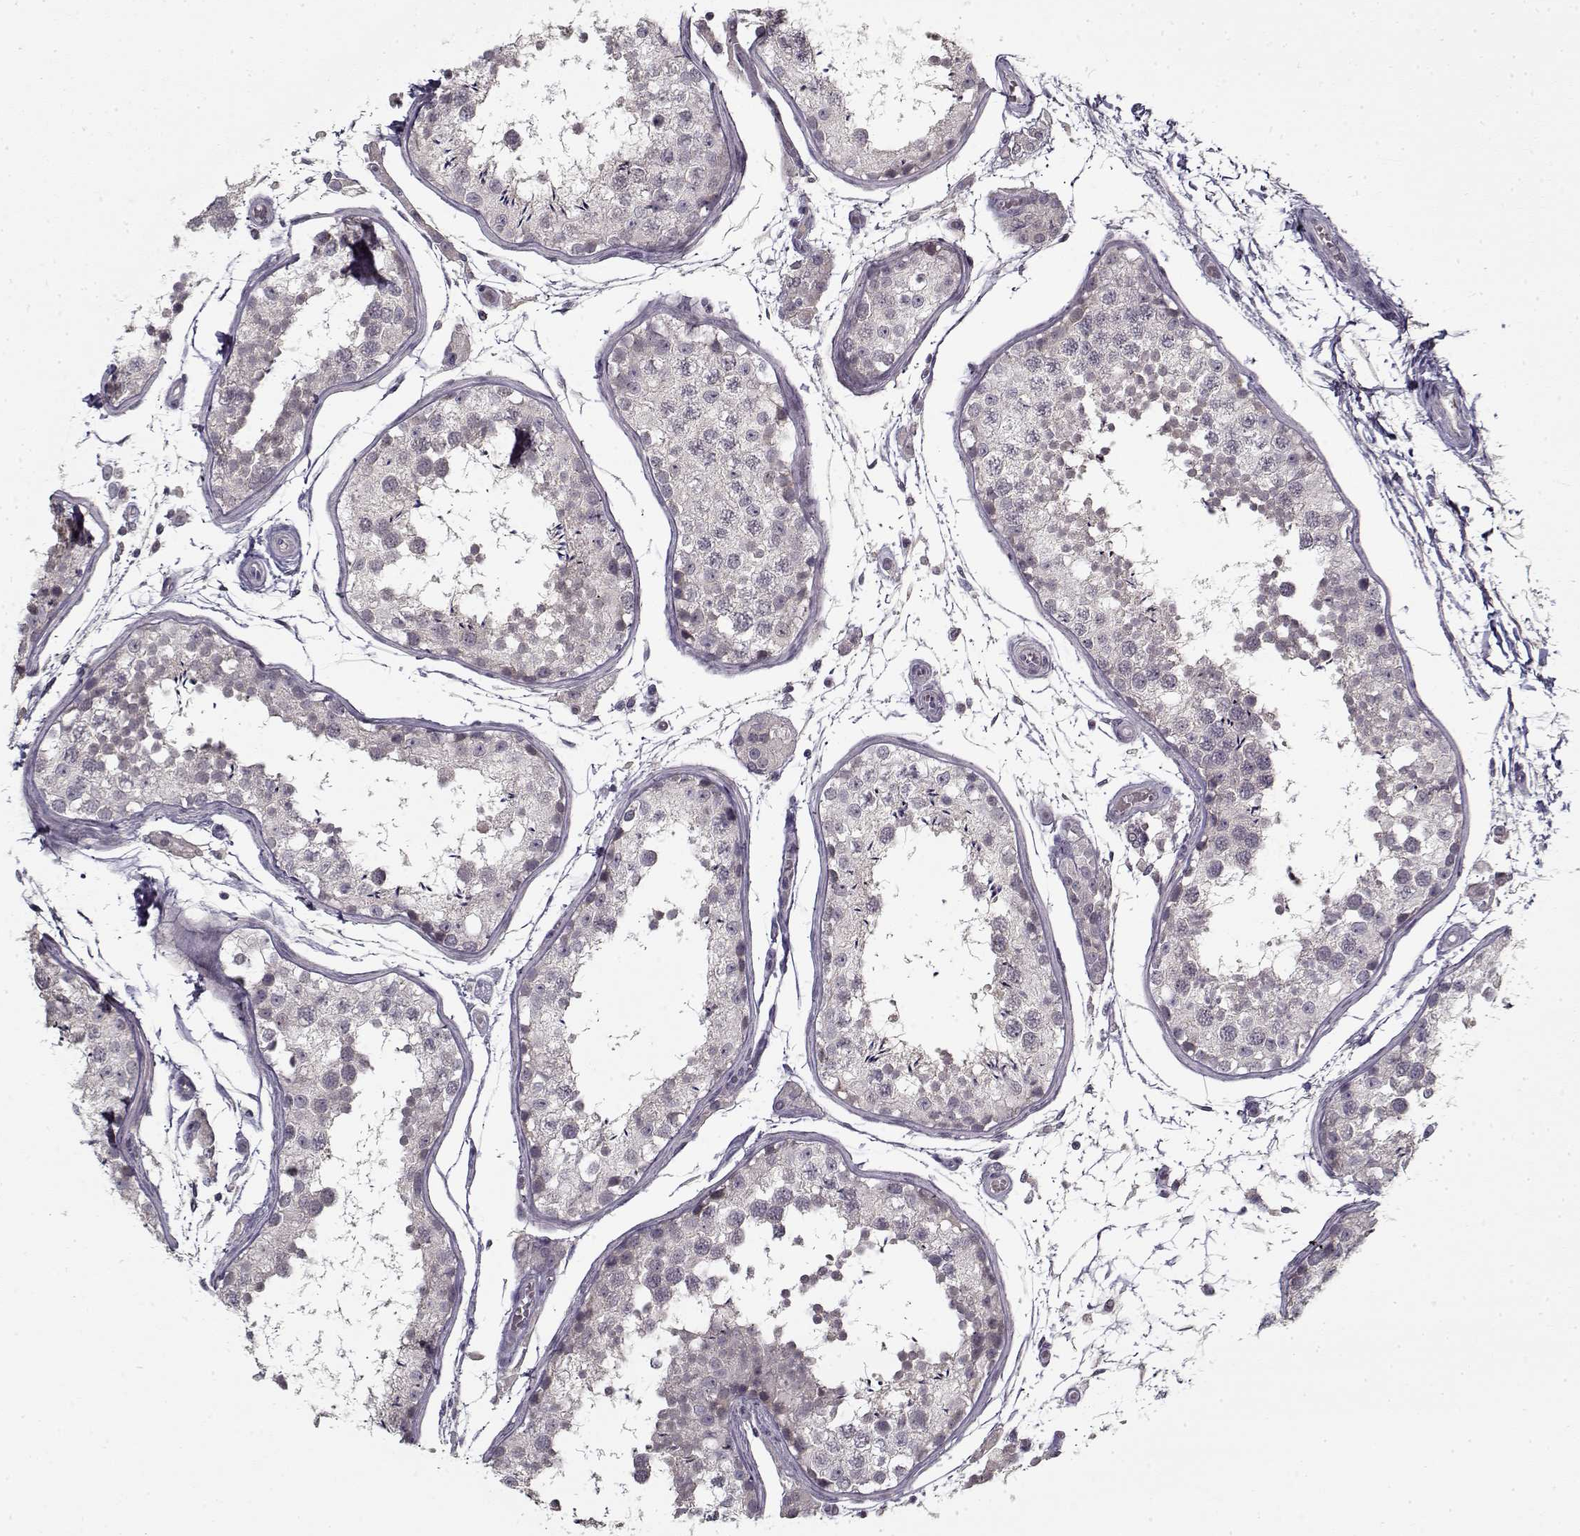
{"staining": {"intensity": "negative", "quantity": "none", "location": "none"}, "tissue": "testis", "cell_type": "Cells in seminiferous ducts", "image_type": "normal", "snomed": [{"axis": "morphology", "description": "Normal tissue, NOS"}, {"axis": "topography", "description": "Testis"}], "caption": "Immunohistochemical staining of benign testis demonstrates no significant positivity in cells in seminiferous ducts.", "gene": "LAMA2", "patient": {"sex": "male", "age": 29}}